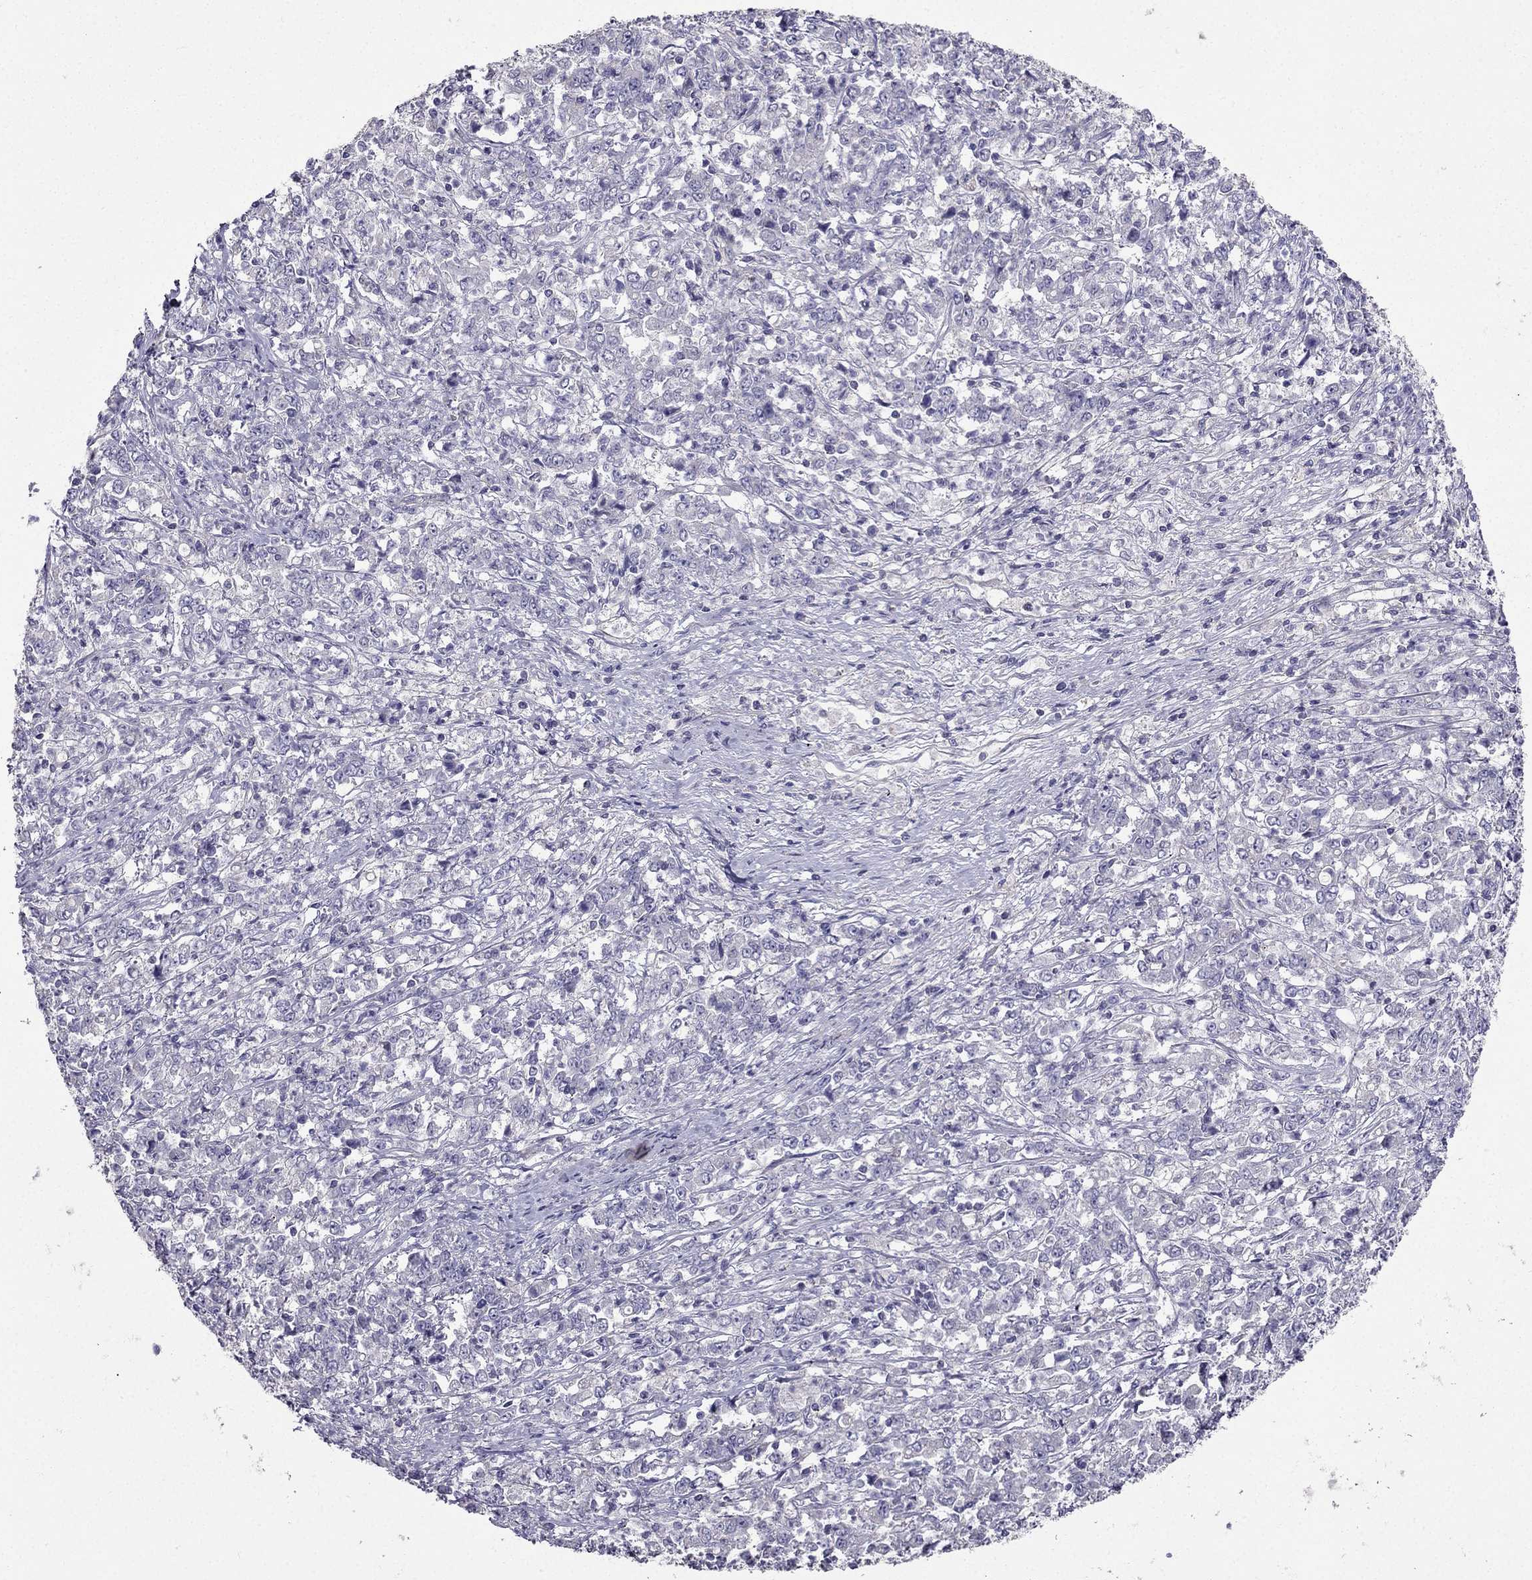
{"staining": {"intensity": "negative", "quantity": "none", "location": "none"}, "tissue": "stomach cancer", "cell_type": "Tumor cells", "image_type": "cancer", "snomed": [{"axis": "morphology", "description": "Adenocarcinoma, NOS"}, {"axis": "topography", "description": "Stomach, lower"}], "caption": "Immunohistochemistry (IHC) photomicrograph of human stomach cancer stained for a protein (brown), which exhibits no positivity in tumor cells.", "gene": "AS3MT", "patient": {"sex": "female", "age": 71}}